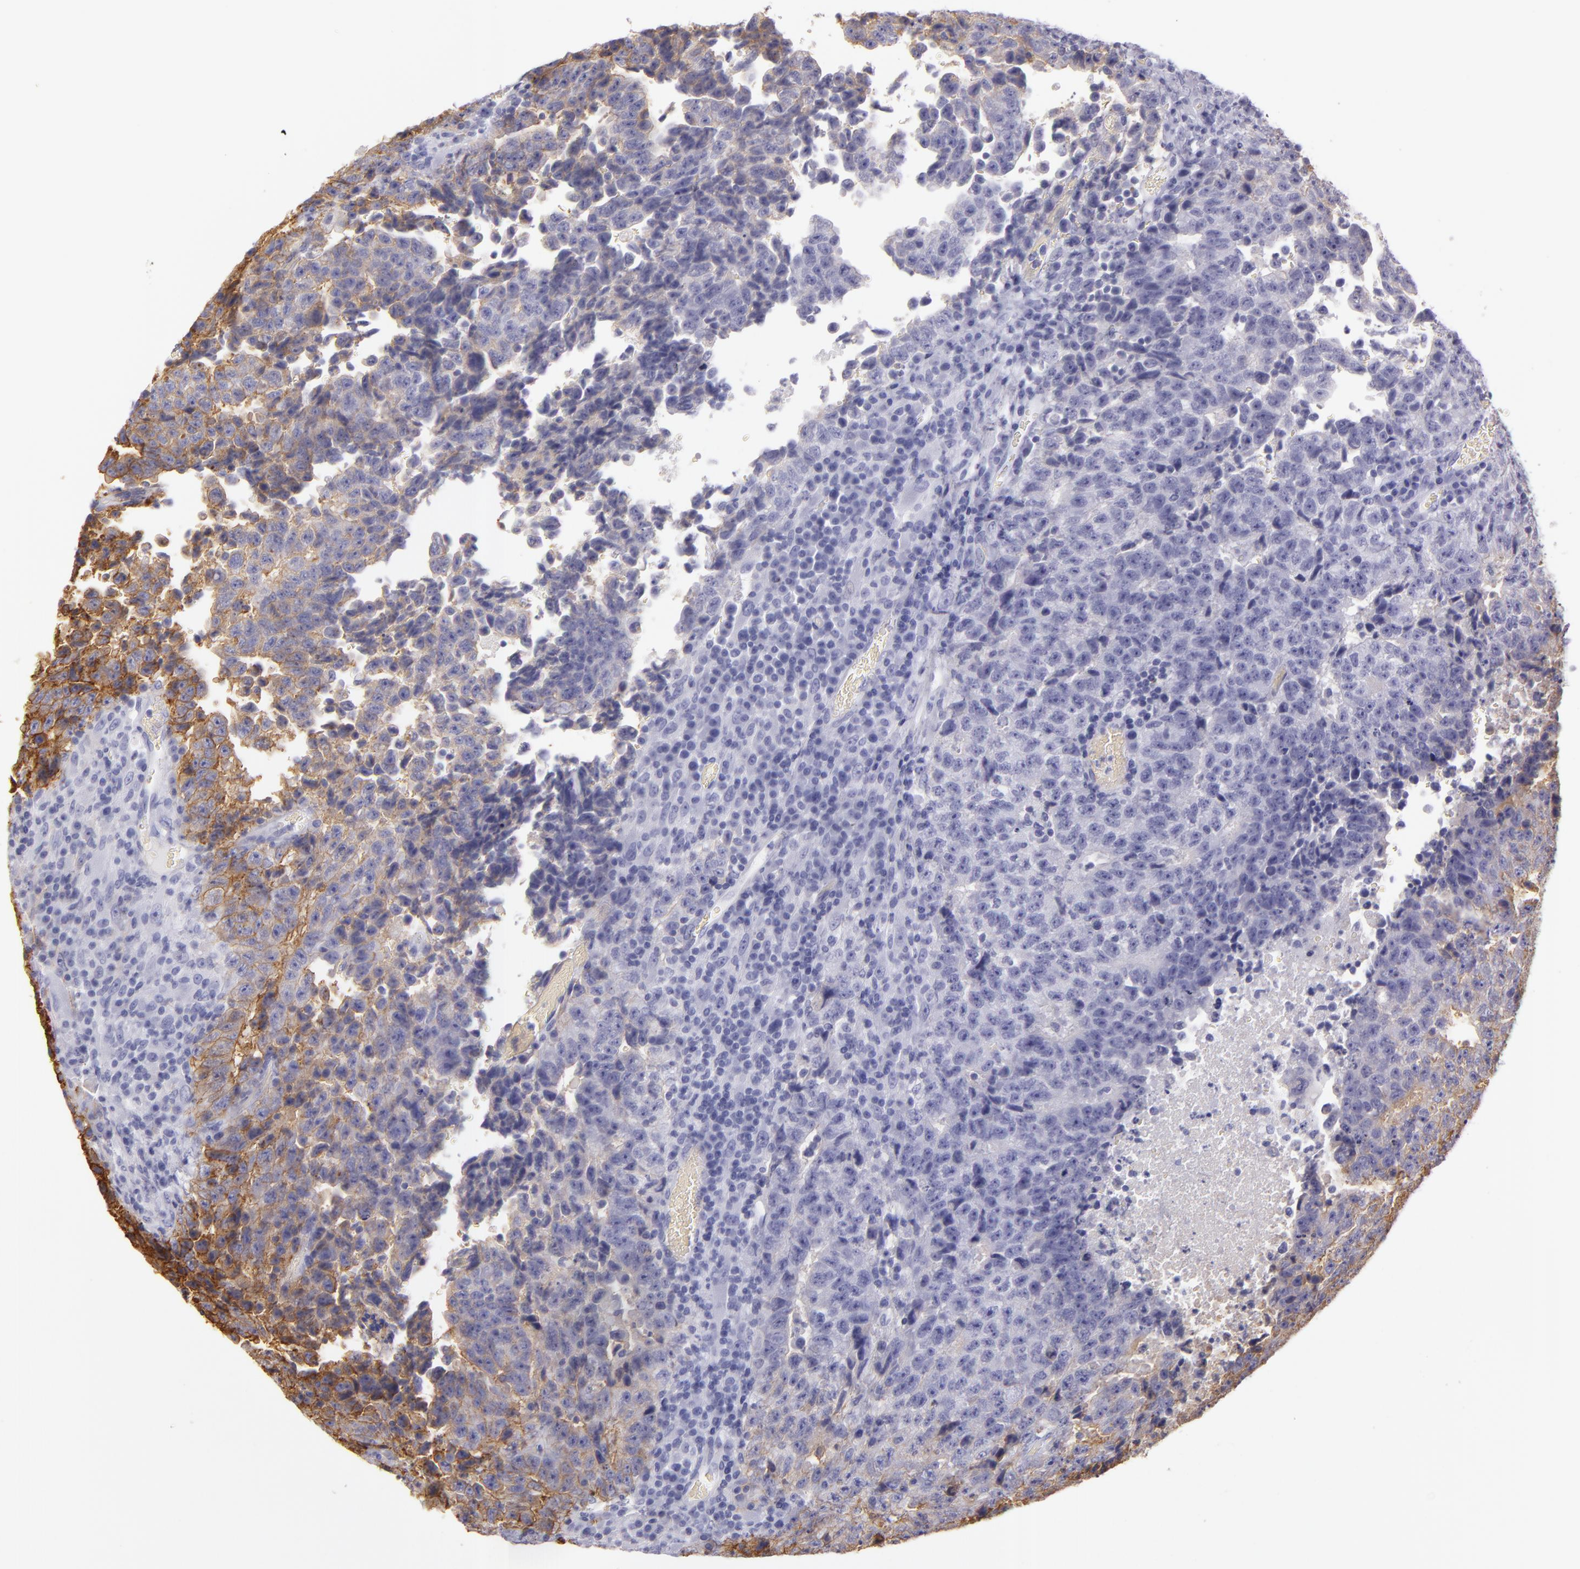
{"staining": {"intensity": "moderate", "quantity": ">75%", "location": "cytoplasmic/membranous"}, "tissue": "testis cancer", "cell_type": "Tumor cells", "image_type": "cancer", "snomed": [{"axis": "morphology", "description": "Necrosis, NOS"}, {"axis": "morphology", "description": "Carcinoma, Embryonal, NOS"}, {"axis": "topography", "description": "Testis"}], "caption": "The immunohistochemical stain labels moderate cytoplasmic/membranous positivity in tumor cells of testis cancer (embryonal carcinoma) tissue.", "gene": "CD9", "patient": {"sex": "male", "age": 19}}